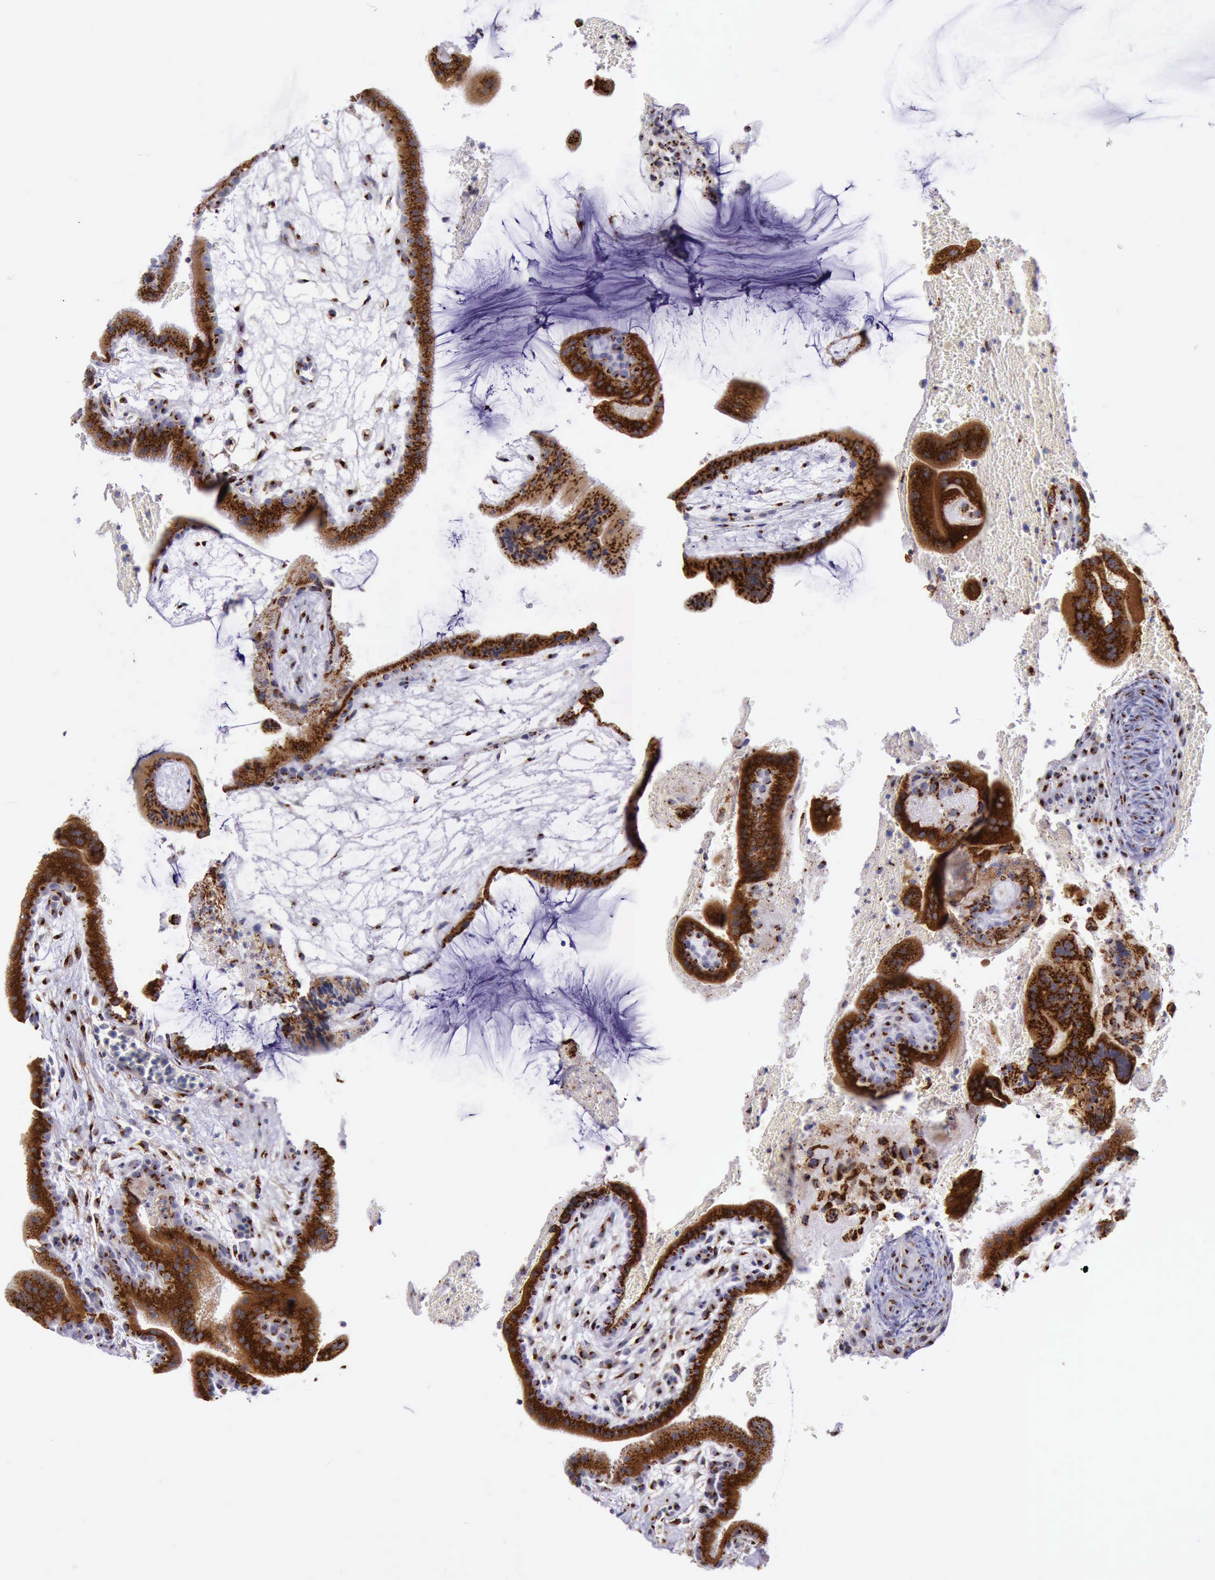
{"staining": {"intensity": "strong", "quantity": ">75%", "location": "cytoplasmic/membranous"}, "tissue": "placenta", "cell_type": "Decidual cells", "image_type": "normal", "snomed": [{"axis": "morphology", "description": "Normal tissue, NOS"}, {"axis": "topography", "description": "Placenta"}], "caption": "Immunohistochemical staining of normal human placenta exhibits >75% levels of strong cytoplasmic/membranous protein positivity in about >75% of decidual cells. (Brightfield microscopy of DAB IHC at high magnification).", "gene": "GOLGA5", "patient": {"sex": "female", "age": 35}}